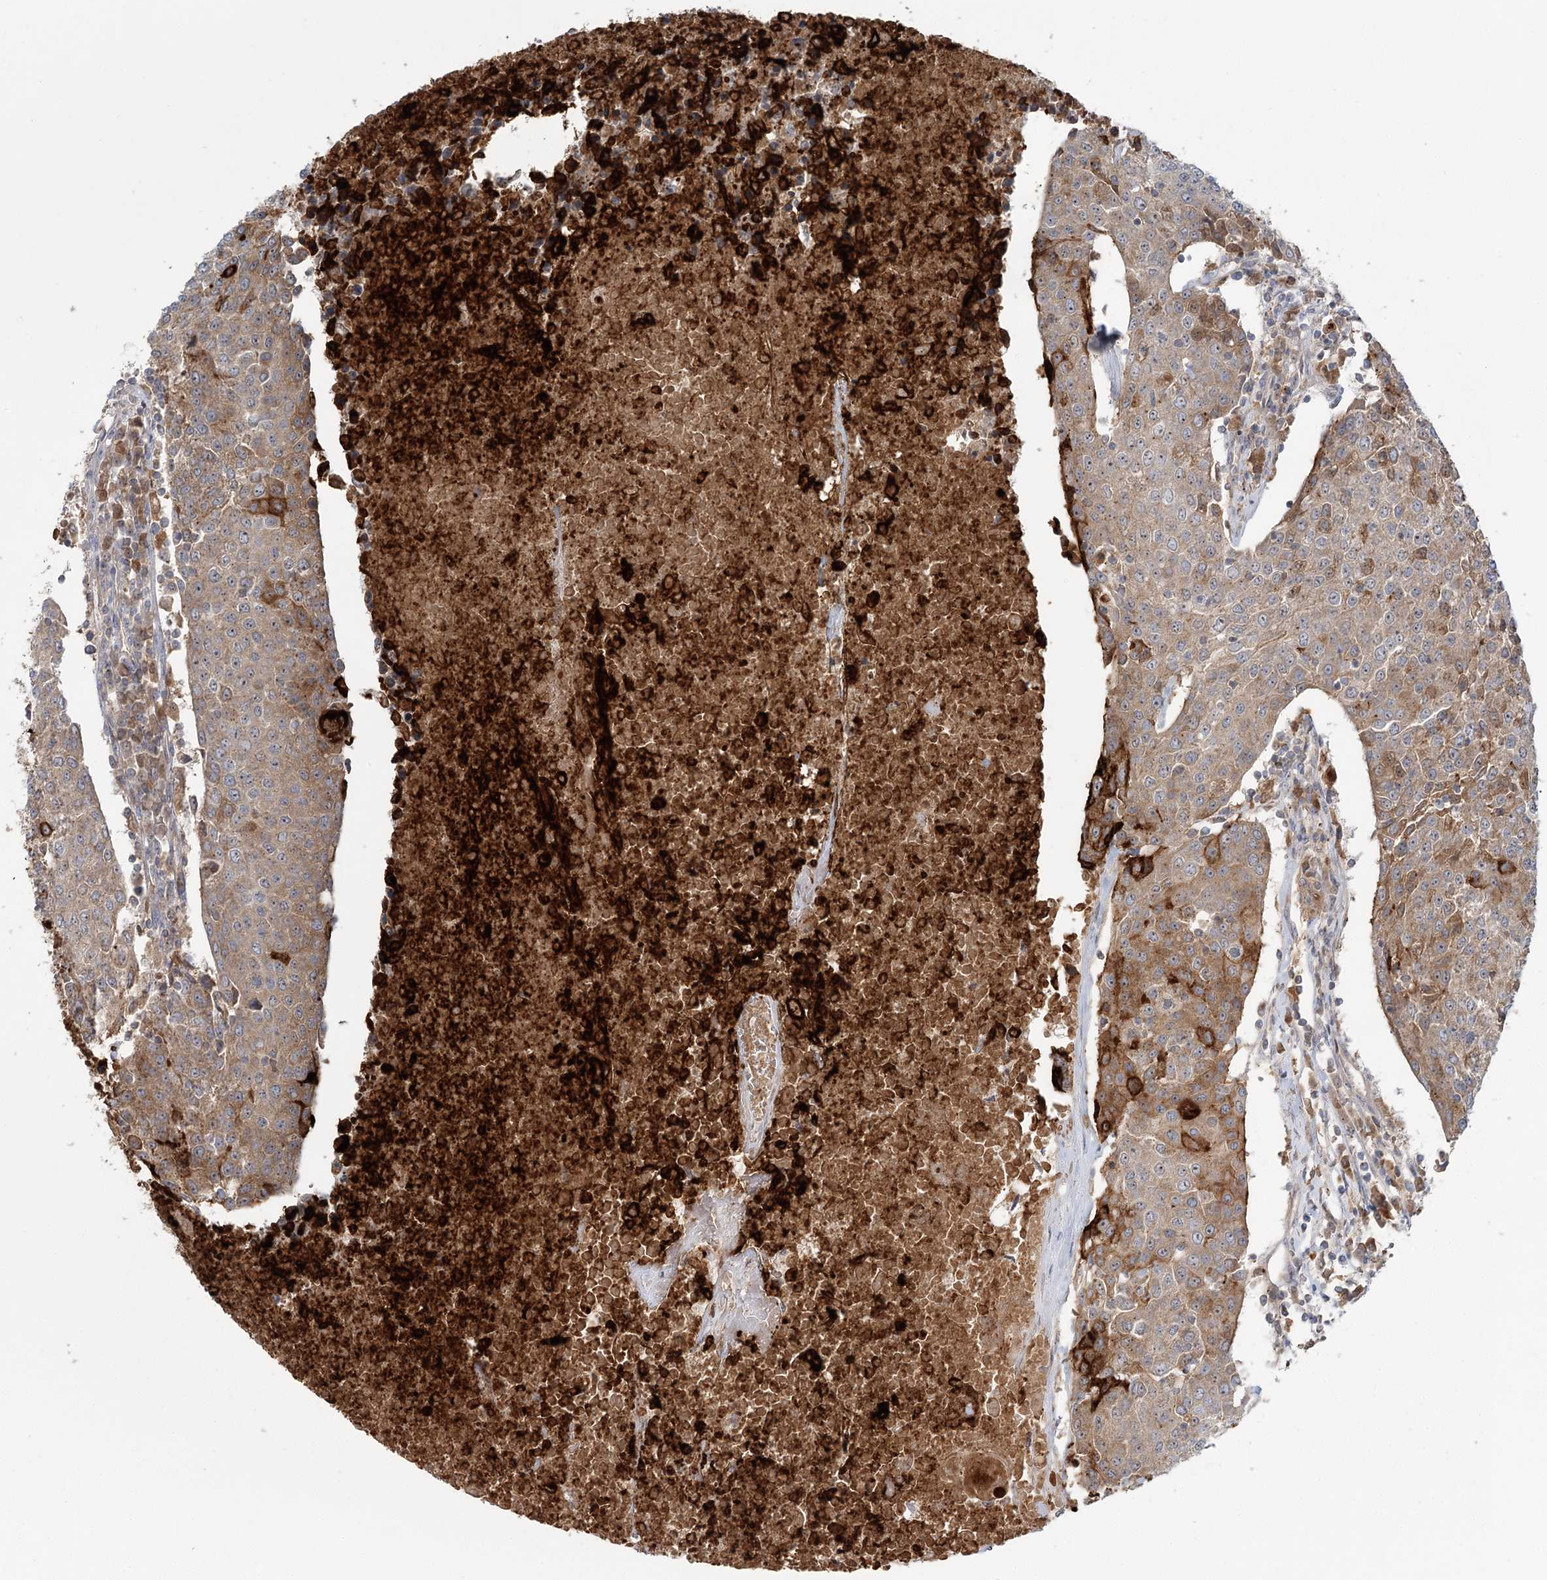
{"staining": {"intensity": "moderate", "quantity": ">75%", "location": "cytoplasmic/membranous,nuclear"}, "tissue": "urothelial cancer", "cell_type": "Tumor cells", "image_type": "cancer", "snomed": [{"axis": "morphology", "description": "Urothelial carcinoma, High grade"}, {"axis": "topography", "description": "Urinary bladder"}], "caption": "High-grade urothelial carcinoma tissue shows moderate cytoplasmic/membranous and nuclear expression in about >75% of tumor cells, visualized by immunohistochemistry. Nuclei are stained in blue.", "gene": "RAPGEF6", "patient": {"sex": "female", "age": 85}}